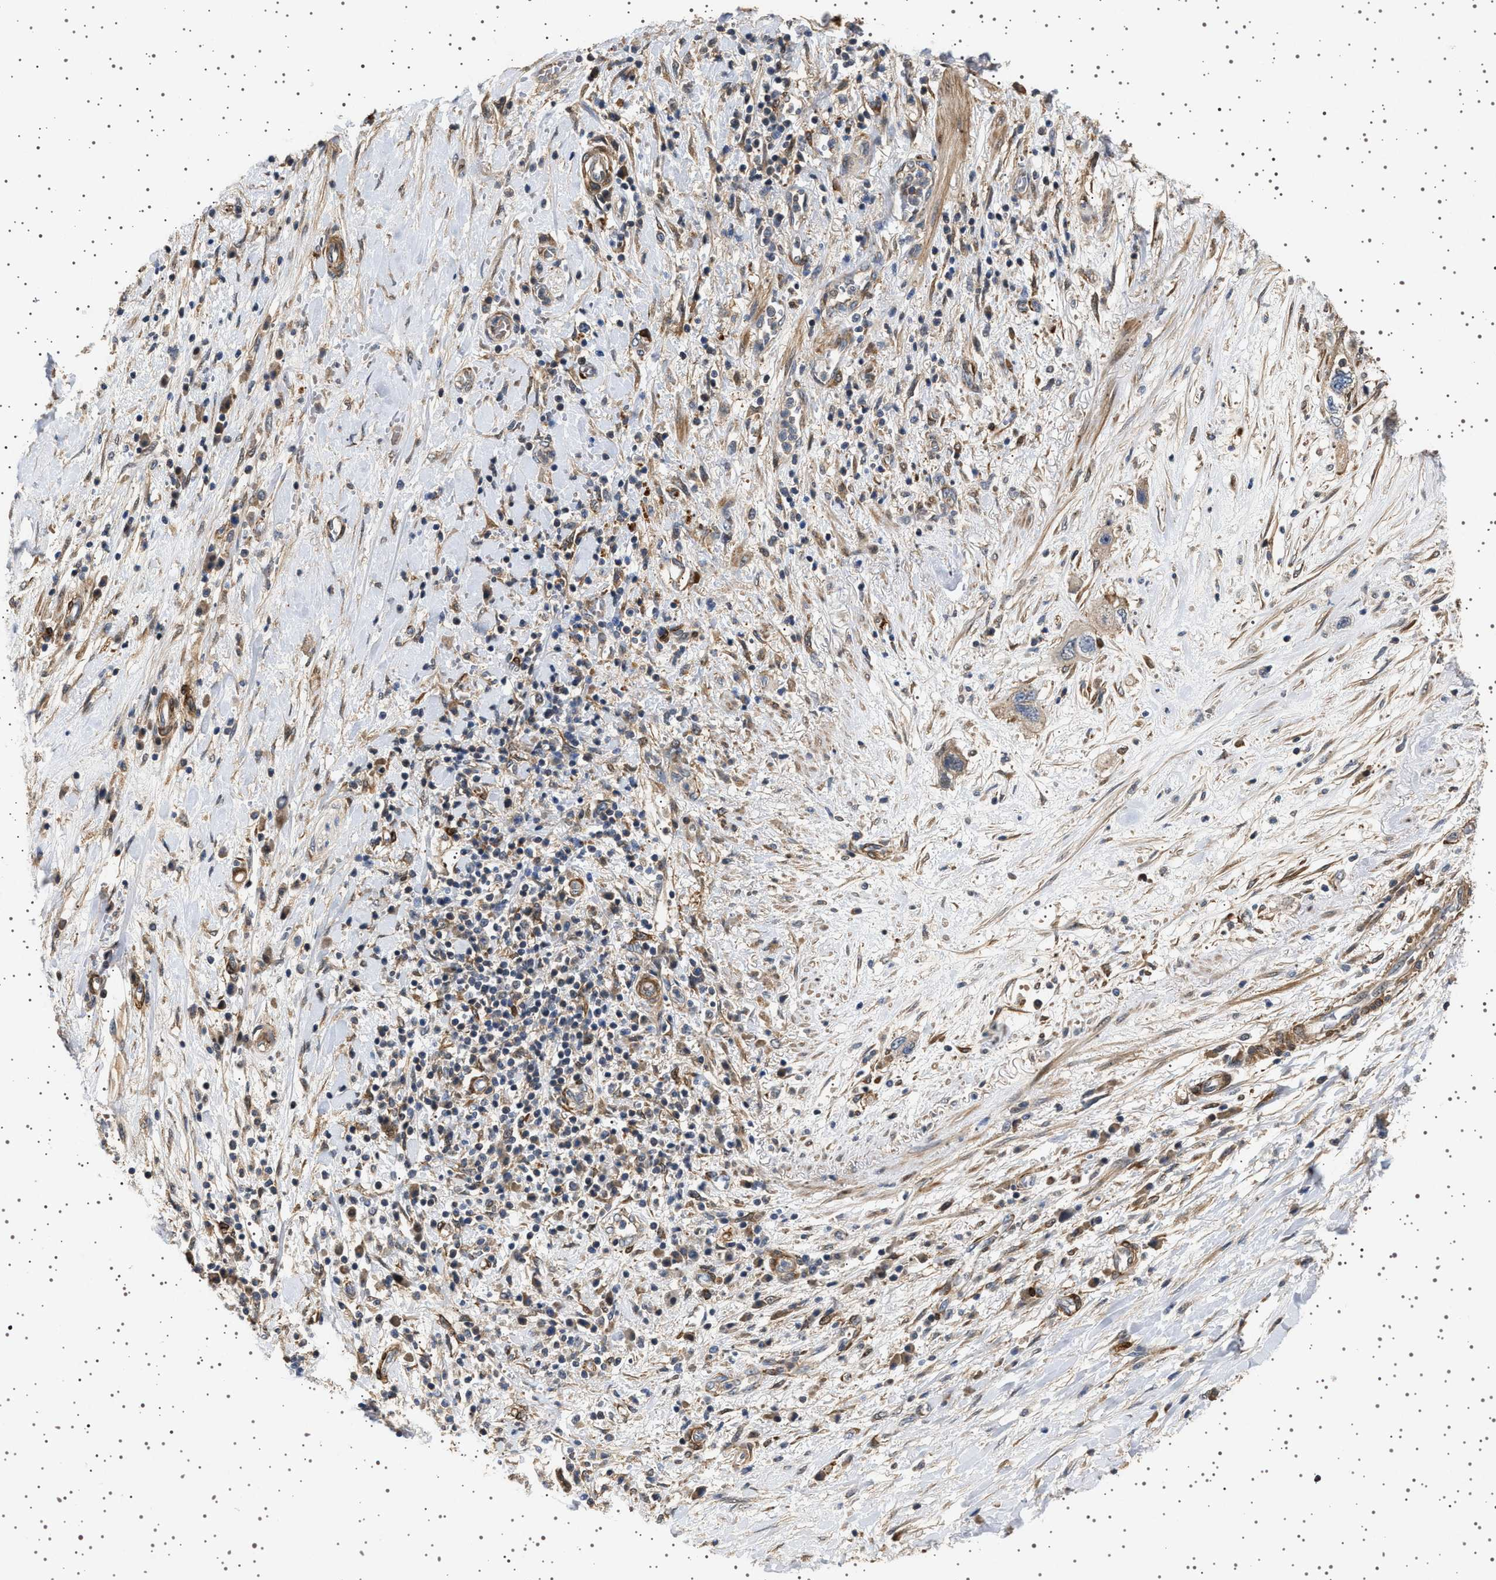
{"staining": {"intensity": "moderate", "quantity": ">75%", "location": "cytoplasmic/membranous"}, "tissue": "pancreatic cancer", "cell_type": "Tumor cells", "image_type": "cancer", "snomed": [{"axis": "morphology", "description": "Adenocarcinoma, NOS"}, {"axis": "topography", "description": "Pancreas"}], "caption": "Immunohistochemistry (IHC) of pancreatic adenocarcinoma demonstrates medium levels of moderate cytoplasmic/membranous staining in about >75% of tumor cells. The staining is performed using DAB brown chromogen to label protein expression. The nuclei are counter-stained blue using hematoxylin.", "gene": "GUCY1B1", "patient": {"sex": "female", "age": 73}}